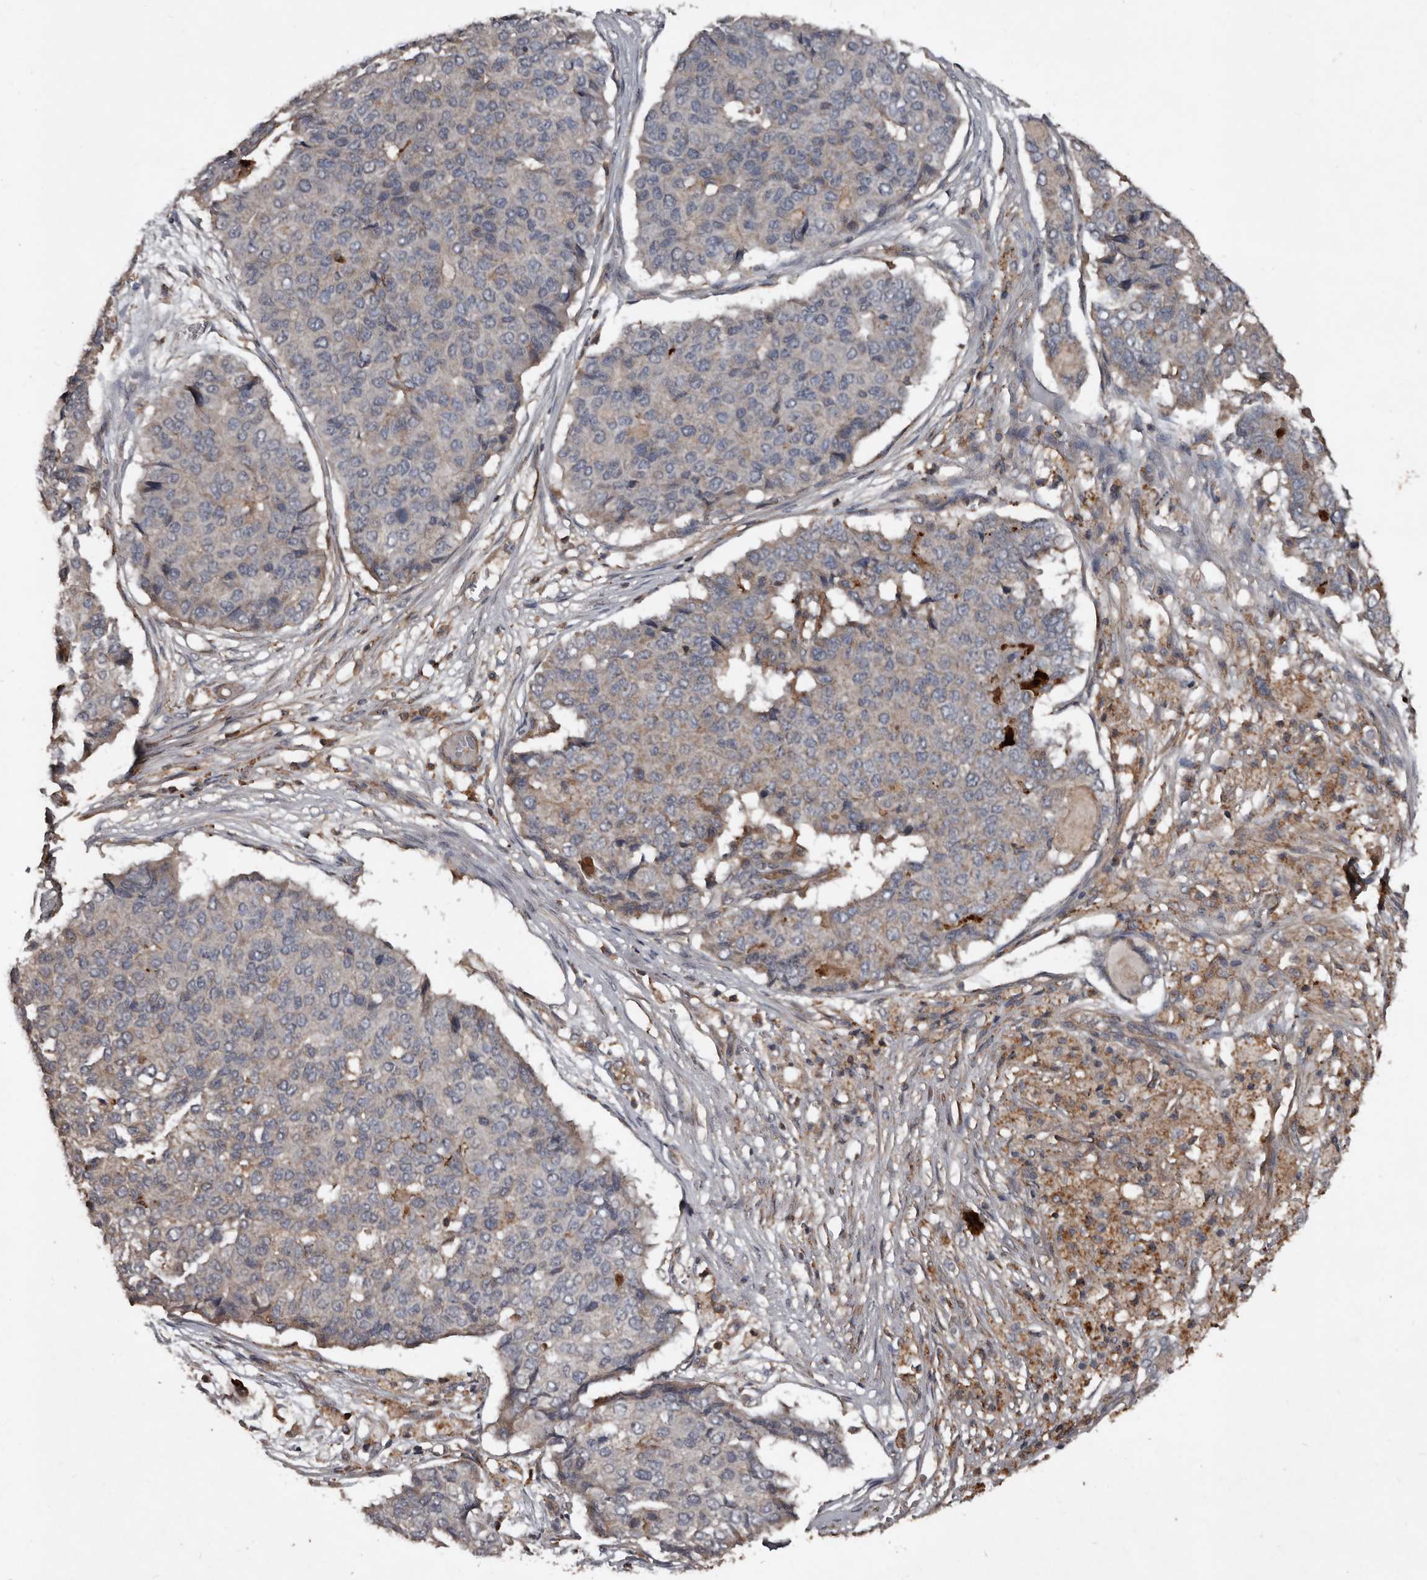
{"staining": {"intensity": "weak", "quantity": "<25%", "location": "cytoplasmic/membranous"}, "tissue": "pancreatic cancer", "cell_type": "Tumor cells", "image_type": "cancer", "snomed": [{"axis": "morphology", "description": "Adenocarcinoma, NOS"}, {"axis": "topography", "description": "Pancreas"}], "caption": "A photomicrograph of human pancreatic cancer (adenocarcinoma) is negative for staining in tumor cells.", "gene": "GREB1", "patient": {"sex": "male", "age": 50}}